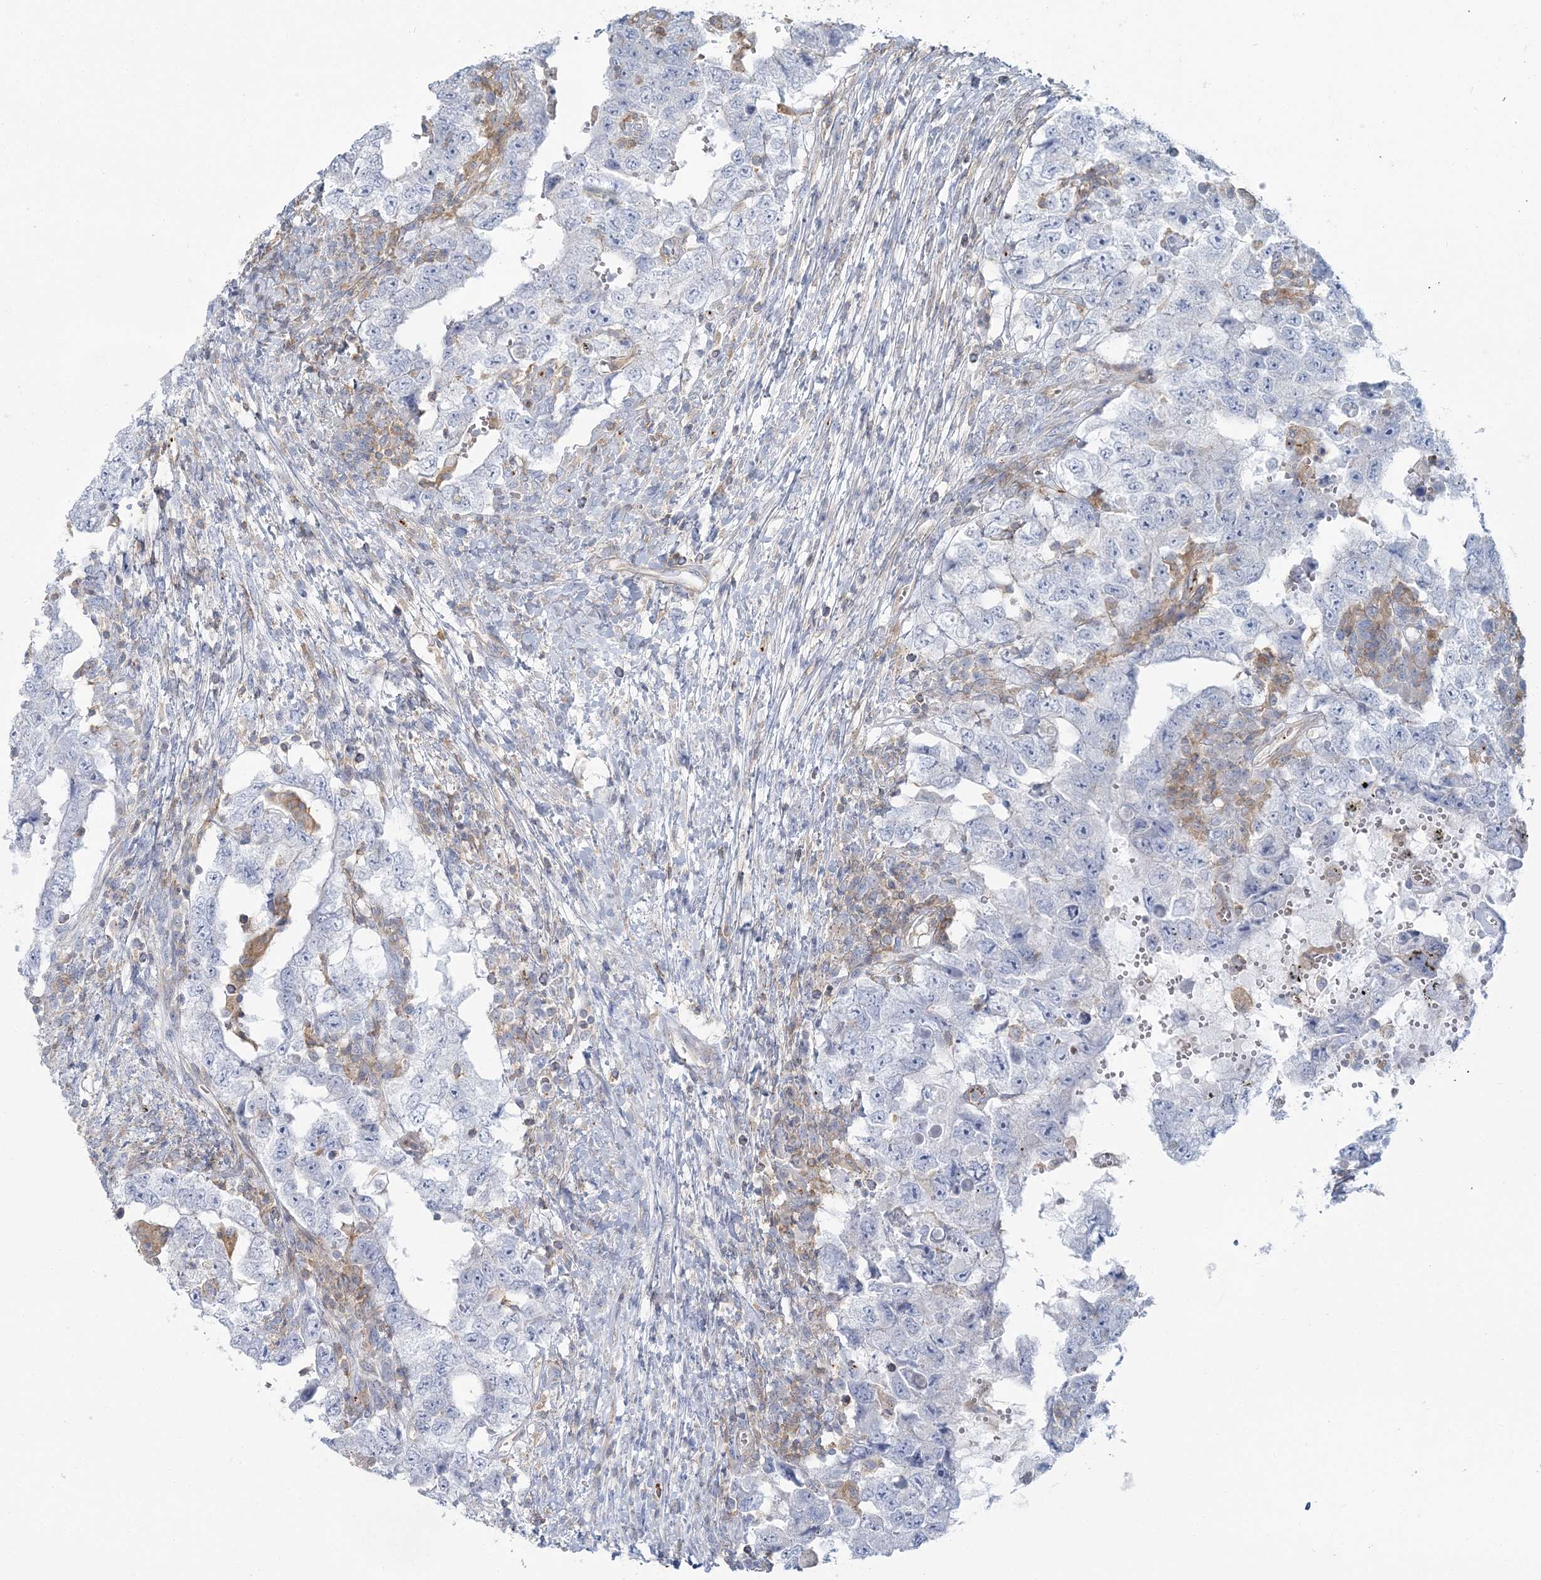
{"staining": {"intensity": "negative", "quantity": "none", "location": "none"}, "tissue": "testis cancer", "cell_type": "Tumor cells", "image_type": "cancer", "snomed": [{"axis": "morphology", "description": "Carcinoma, Embryonal, NOS"}, {"axis": "topography", "description": "Testis"}], "caption": "Immunohistochemistry of testis cancer reveals no staining in tumor cells.", "gene": "CUEDC2", "patient": {"sex": "male", "age": 26}}